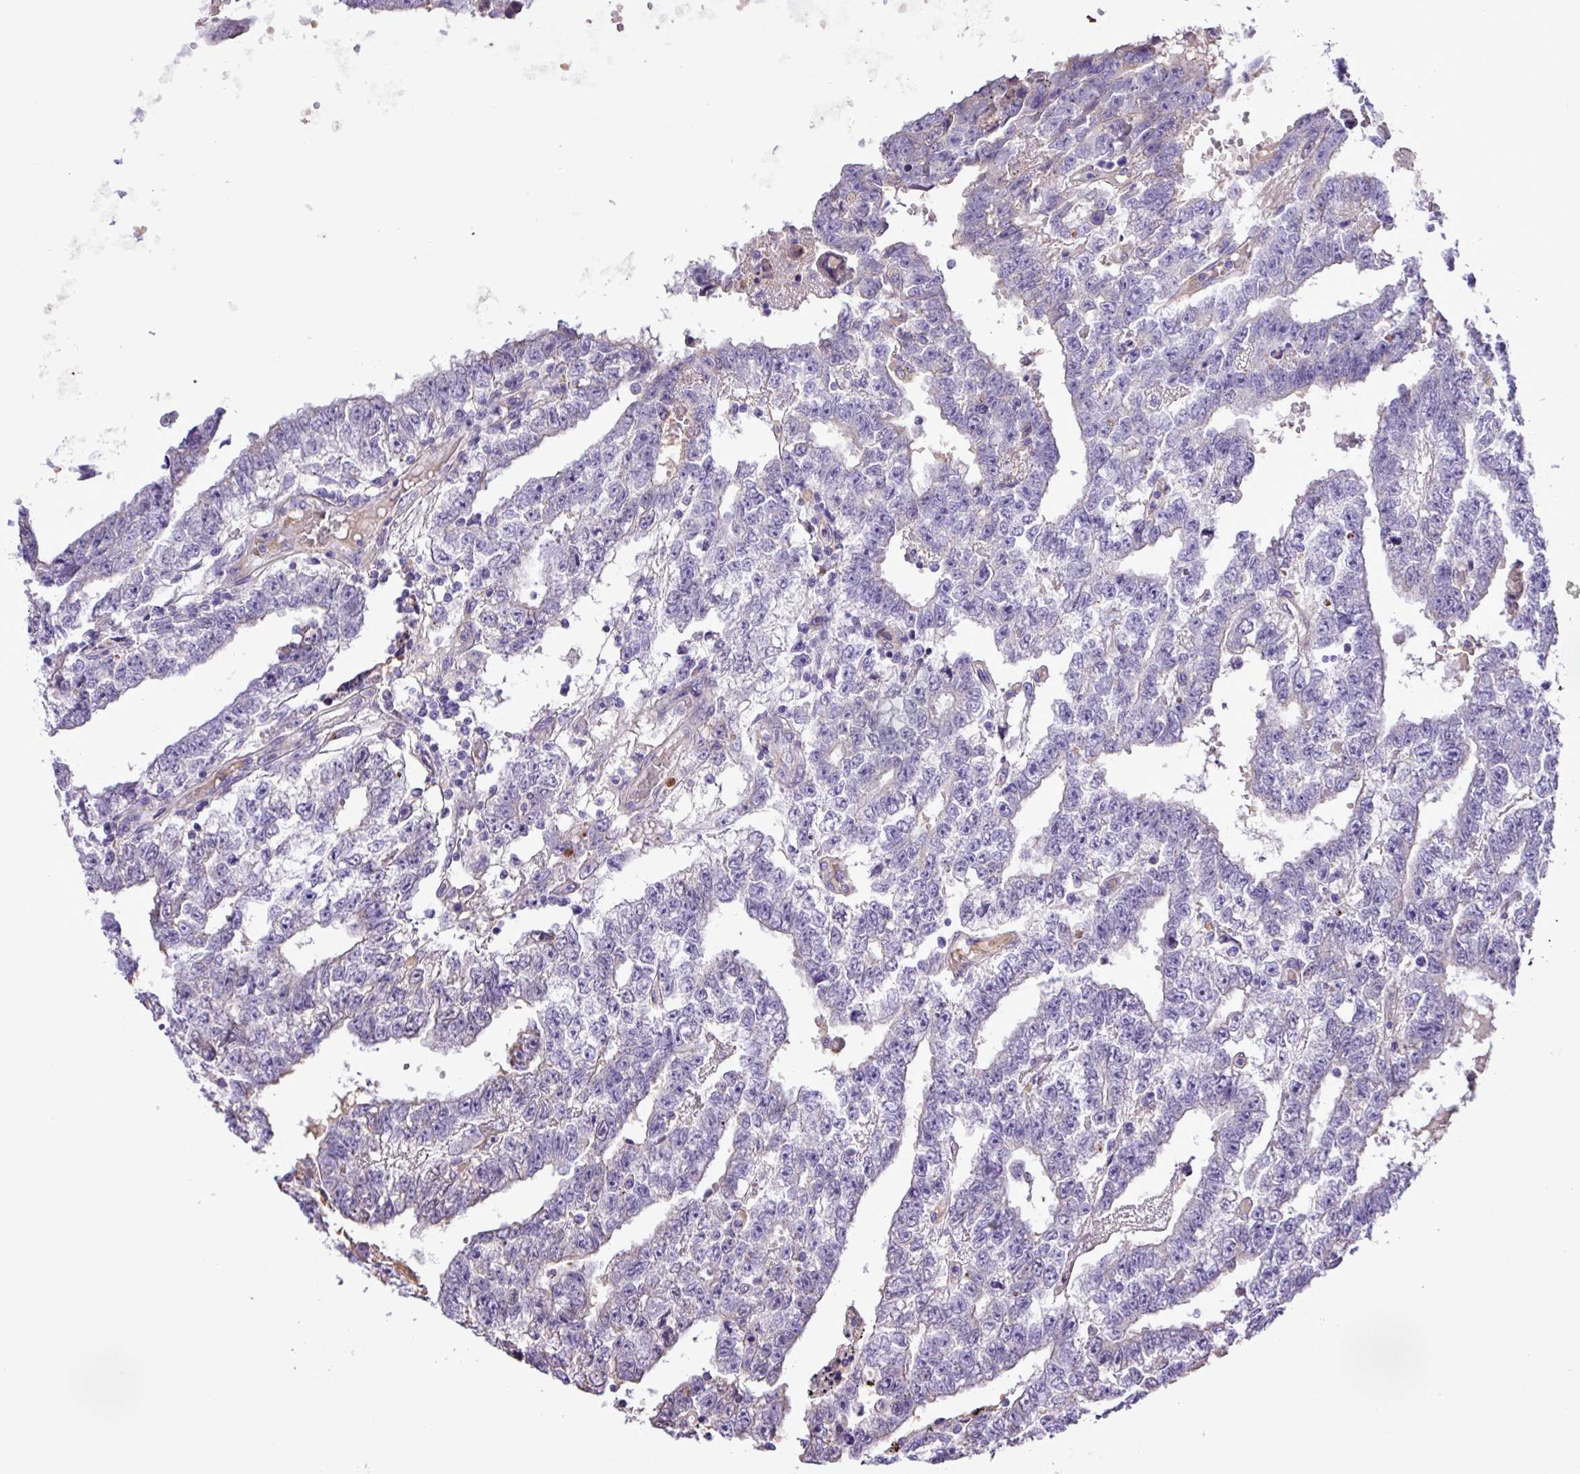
{"staining": {"intensity": "negative", "quantity": "none", "location": "none"}, "tissue": "testis cancer", "cell_type": "Tumor cells", "image_type": "cancer", "snomed": [{"axis": "morphology", "description": "Carcinoma, Embryonal, NOS"}, {"axis": "topography", "description": "Testis"}], "caption": "Immunohistochemistry micrograph of neoplastic tissue: human testis cancer (embryonal carcinoma) stained with DAB reveals no significant protein staining in tumor cells.", "gene": "C11orf91", "patient": {"sex": "male", "age": 25}}